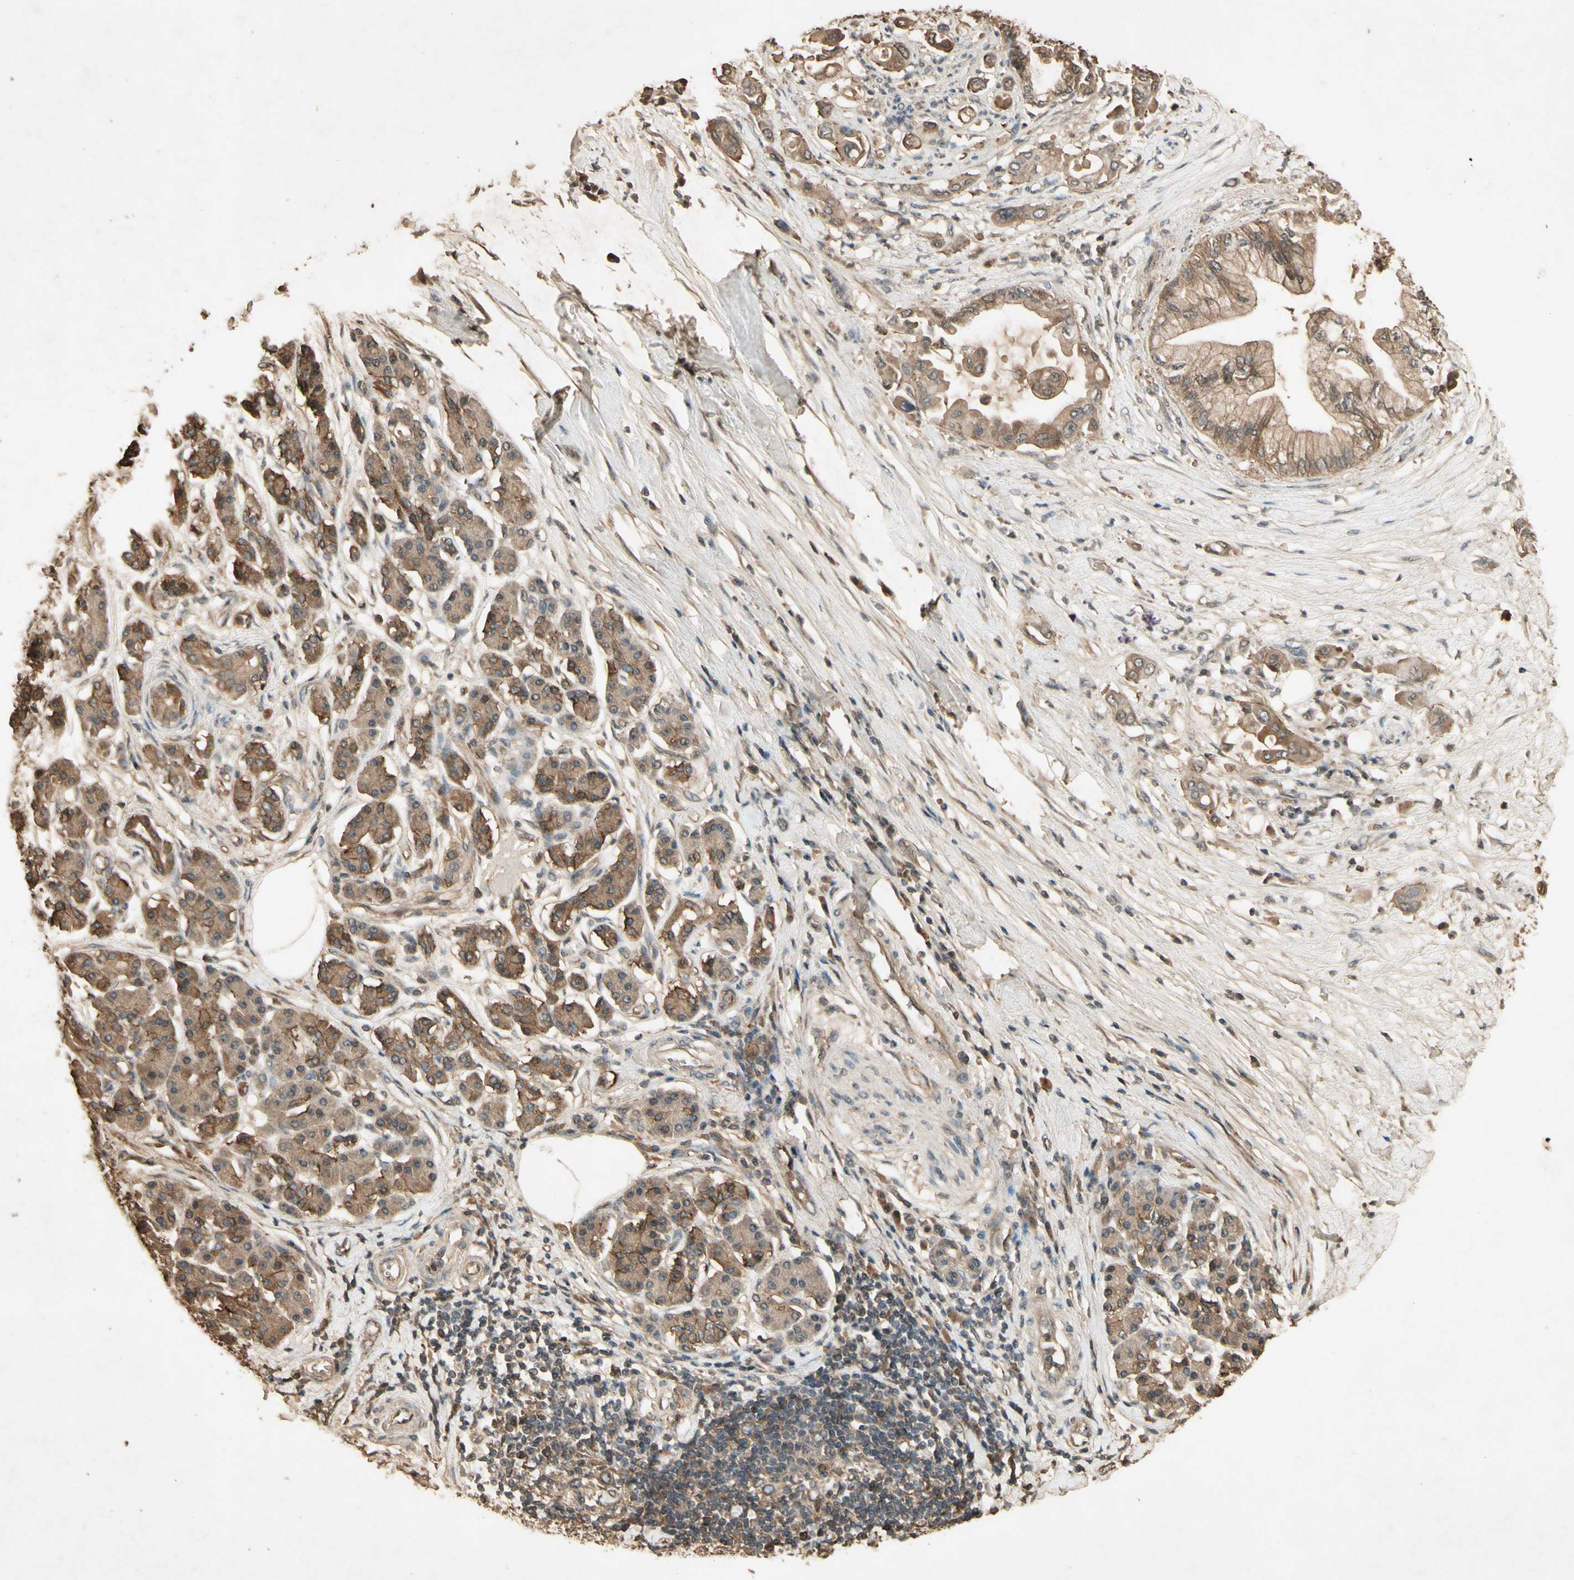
{"staining": {"intensity": "moderate", "quantity": ">75%", "location": "cytoplasmic/membranous"}, "tissue": "pancreatic cancer", "cell_type": "Tumor cells", "image_type": "cancer", "snomed": [{"axis": "morphology", "description": "Adenocarcinoma, NOS"}, {"axis": "morphology", "description": "Adenocarcinoma, metastatic, NOS"}, {"axis": "topography", "description": "Lymph node"}, {"axis": "topography", "description": "Pancreas"}, {"axis": "topography", "description": "Duodenum"}], "caption": "IHC of human pancreatic cancer (metastatic adenocarcinoma) shows medium levels of moderate cytoplasmic/membranous positivity in about >75% of tumor cells.", "gene": "SMAD9", "patient": {"sex": "female", "age": 64}}